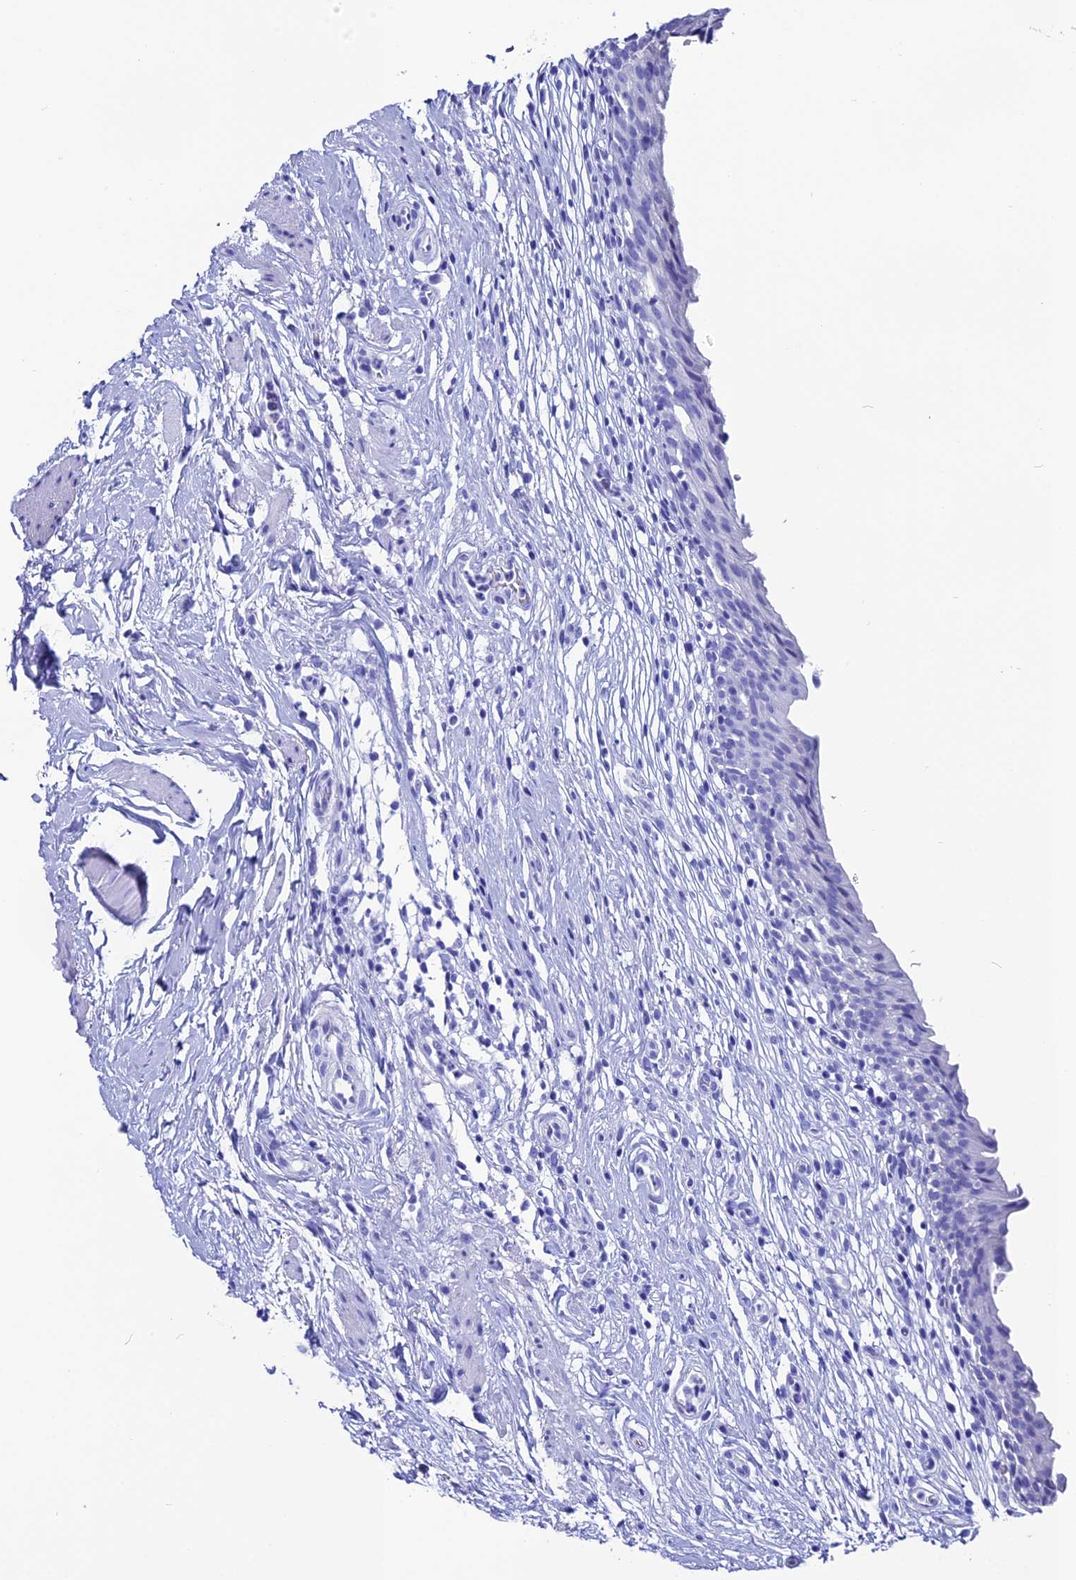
{"staining": {"intensity": "negative", "quantity": "none", "location": "none"}, "tissue": "urinary bladder", "cell_type": "Urothelial cells", "image_type": "normal", "snomed": [{"axis": "morphology", "description": "Normal tissue, NOS"}, {"axis": "morphology", "description": "Inflammation, NOS"}, {"axis": "topography", "description": "Urinary bladder"}], "caption": "Human urinary bladder stained for a protein using IHC exhibits no positivity in urothelial cells.", "gene": "ANKRD29", "patient": {"sex": "male", "age": 63}}